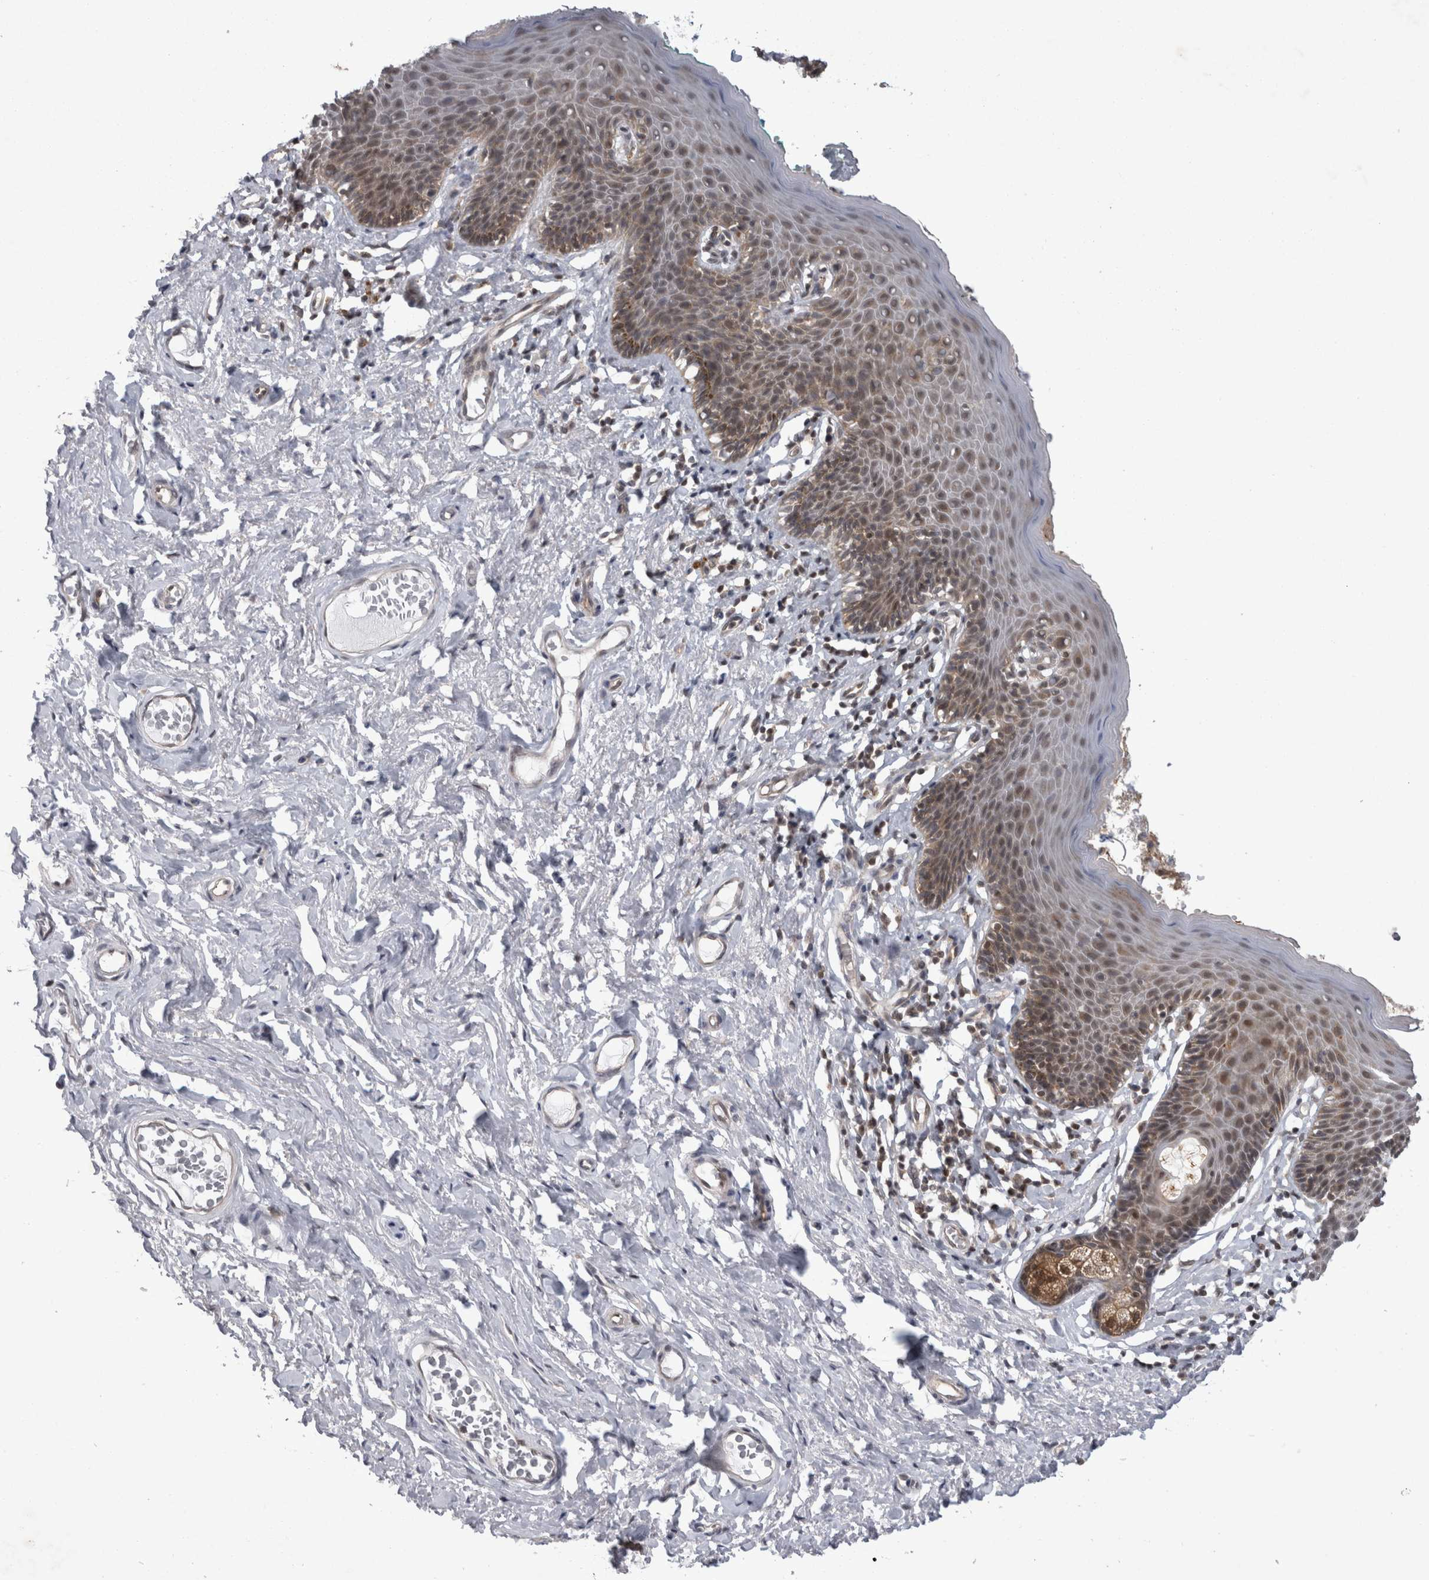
{"staining": {"intensity": "moderate", "quantity": ">75%", "location": "cytoplasmic/membranous"}, "tissue": "skin", "cell_type": "Epidermal cells", "image_type": "normal", "snomed": [{"axis": "morphology", "description": "Normal tissue, NOS"}, {"axis": "topography", "description": "Vulva"}], "caption": "Brown immunohistochemical staining in unremarkable skin reveals moderate cytoplasmic/membranous positivity in about >75% of epidermal cells.", "gene": "PSMB2", "patient": {"sex": "female", "age": 66}}